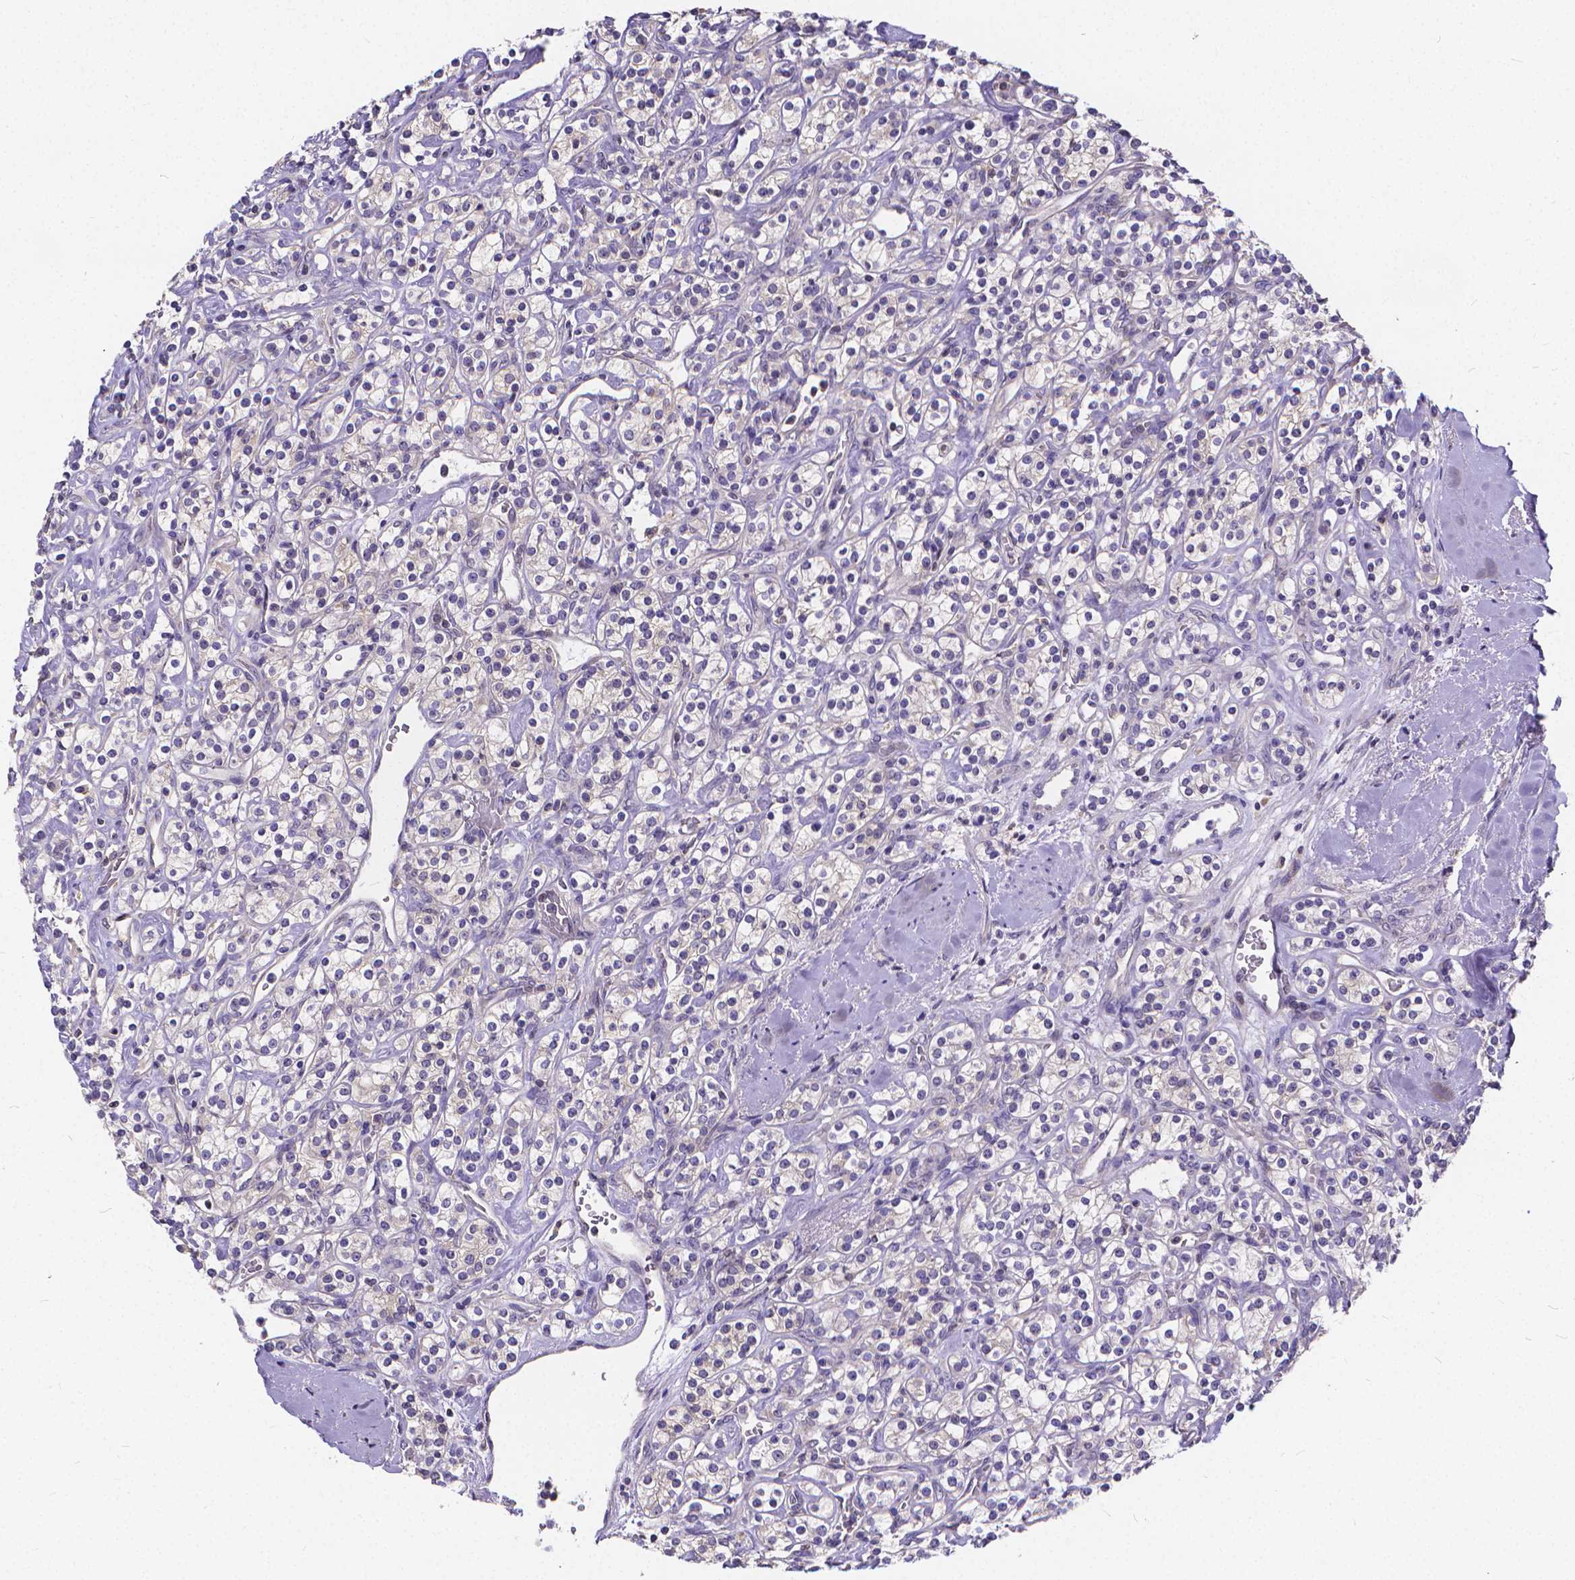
{"staining": {"intensity": "negative", "quantity": "none", "location": "none"}, "tissue": "renal cancer", "cell_type": "Tumor cells", "image_type": "cancer", "snomed": [{"axis": "morphology", "description": "Adenocarcinoma, NOS"}, {"axis": "topography", "description": "Kidney"}], "caption": "A histopathology image of human adenocarcinoma (renal) is negative for staining in tumor cells.", "gene": "GLRB", "patient": {"sex": "male", "age": 77}}